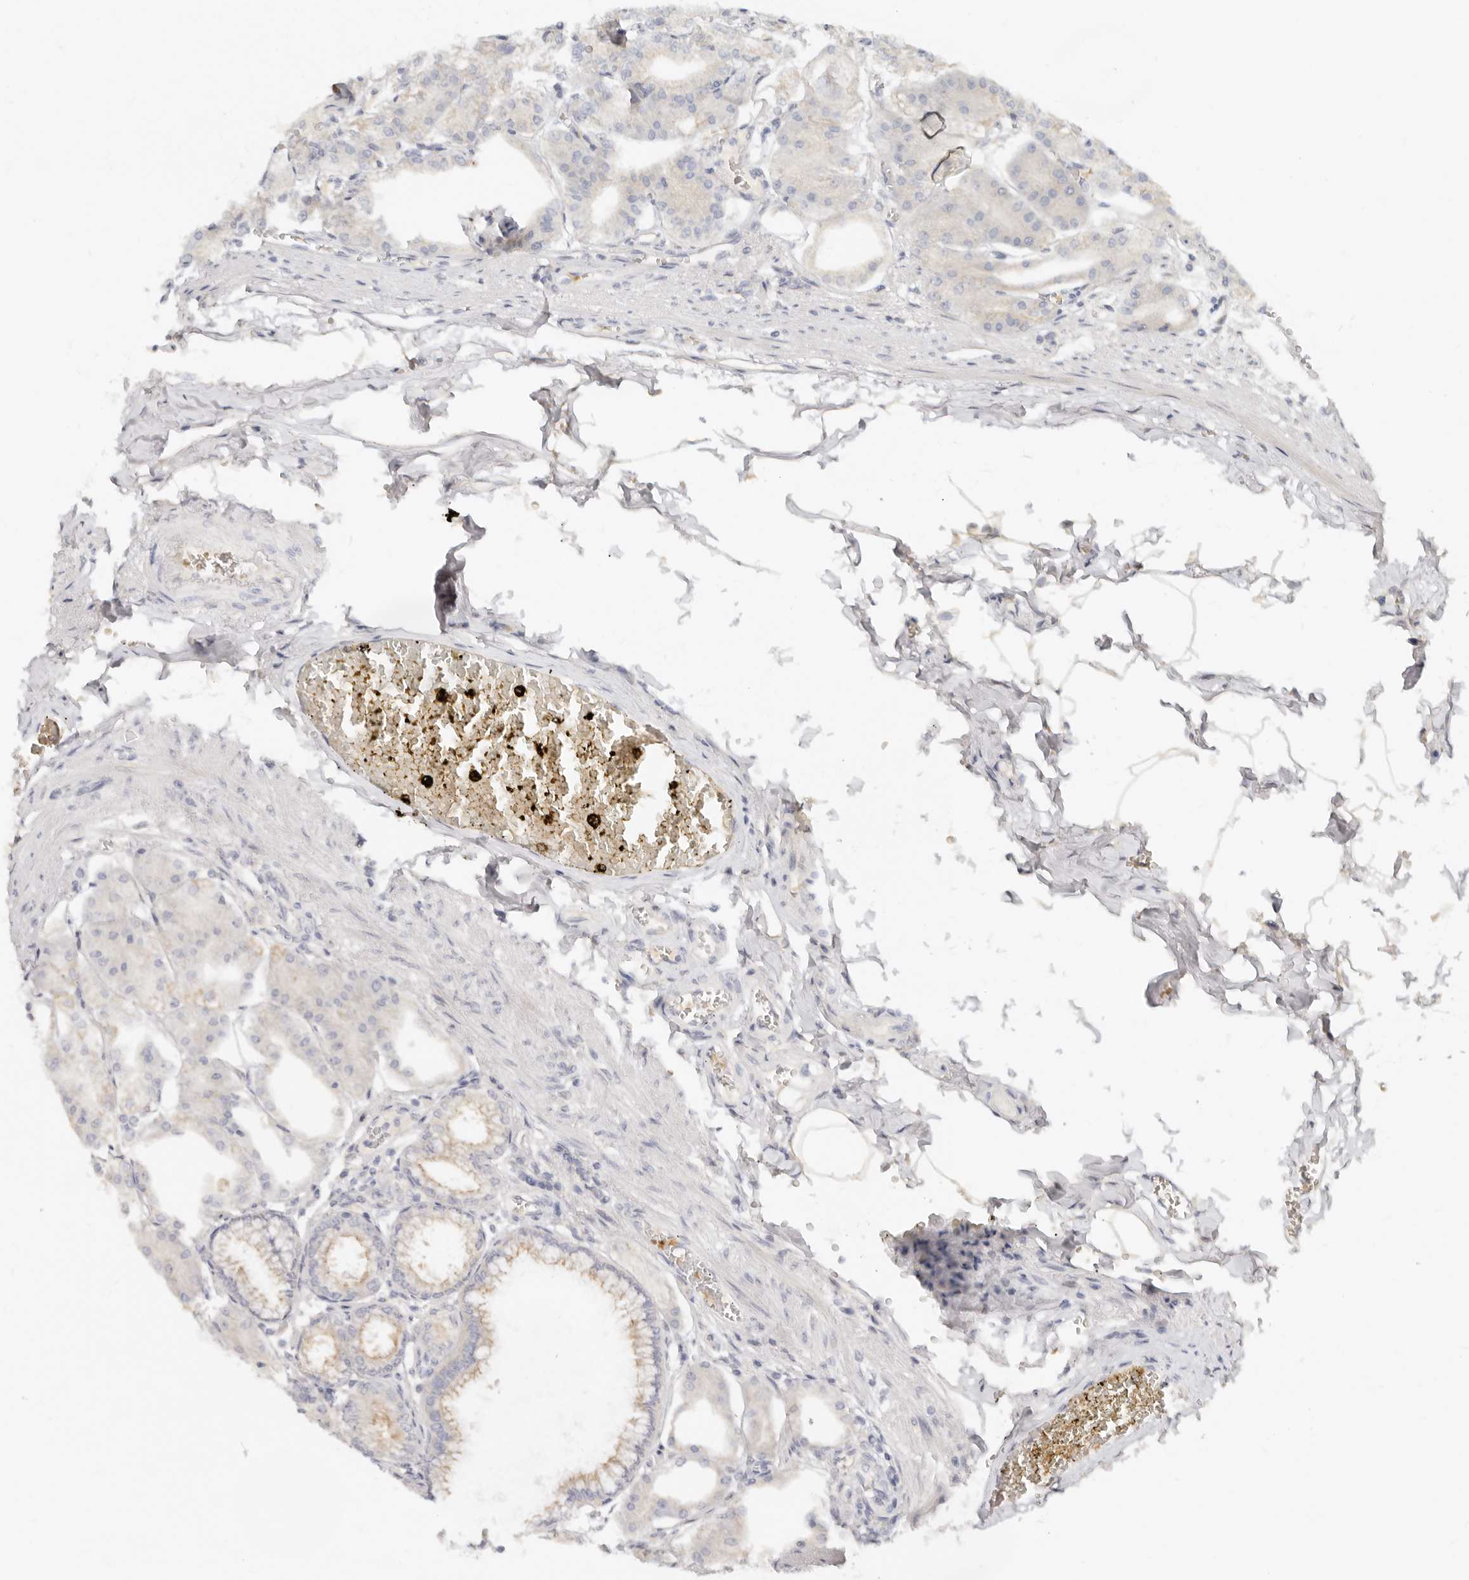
{"staining": {"intensity": "moderate", "quantity": "25%-75%", "location": "cytoplasmic/membranous"}, "tissue": "stomach", "cell_type": "Glandular cells", "image_type": "normal", "snomed": [{"axis": "morphology", "description": "Normal tissue, NOS"}, {"axis": "topography", "description": "Stomach, lower"}], "caption": "Immunohistochemical staining of normal stomach displays medium levels of moderate cytoplasmic/membranous staining in about 25%-75% of glandular cells. Using DAB (brown) and hematoxylin (blue) stains, captured at high magnification using brightfield microscopy.", "gene": "LTB4R2", "patient": {"sex": "male", "age": 71}}